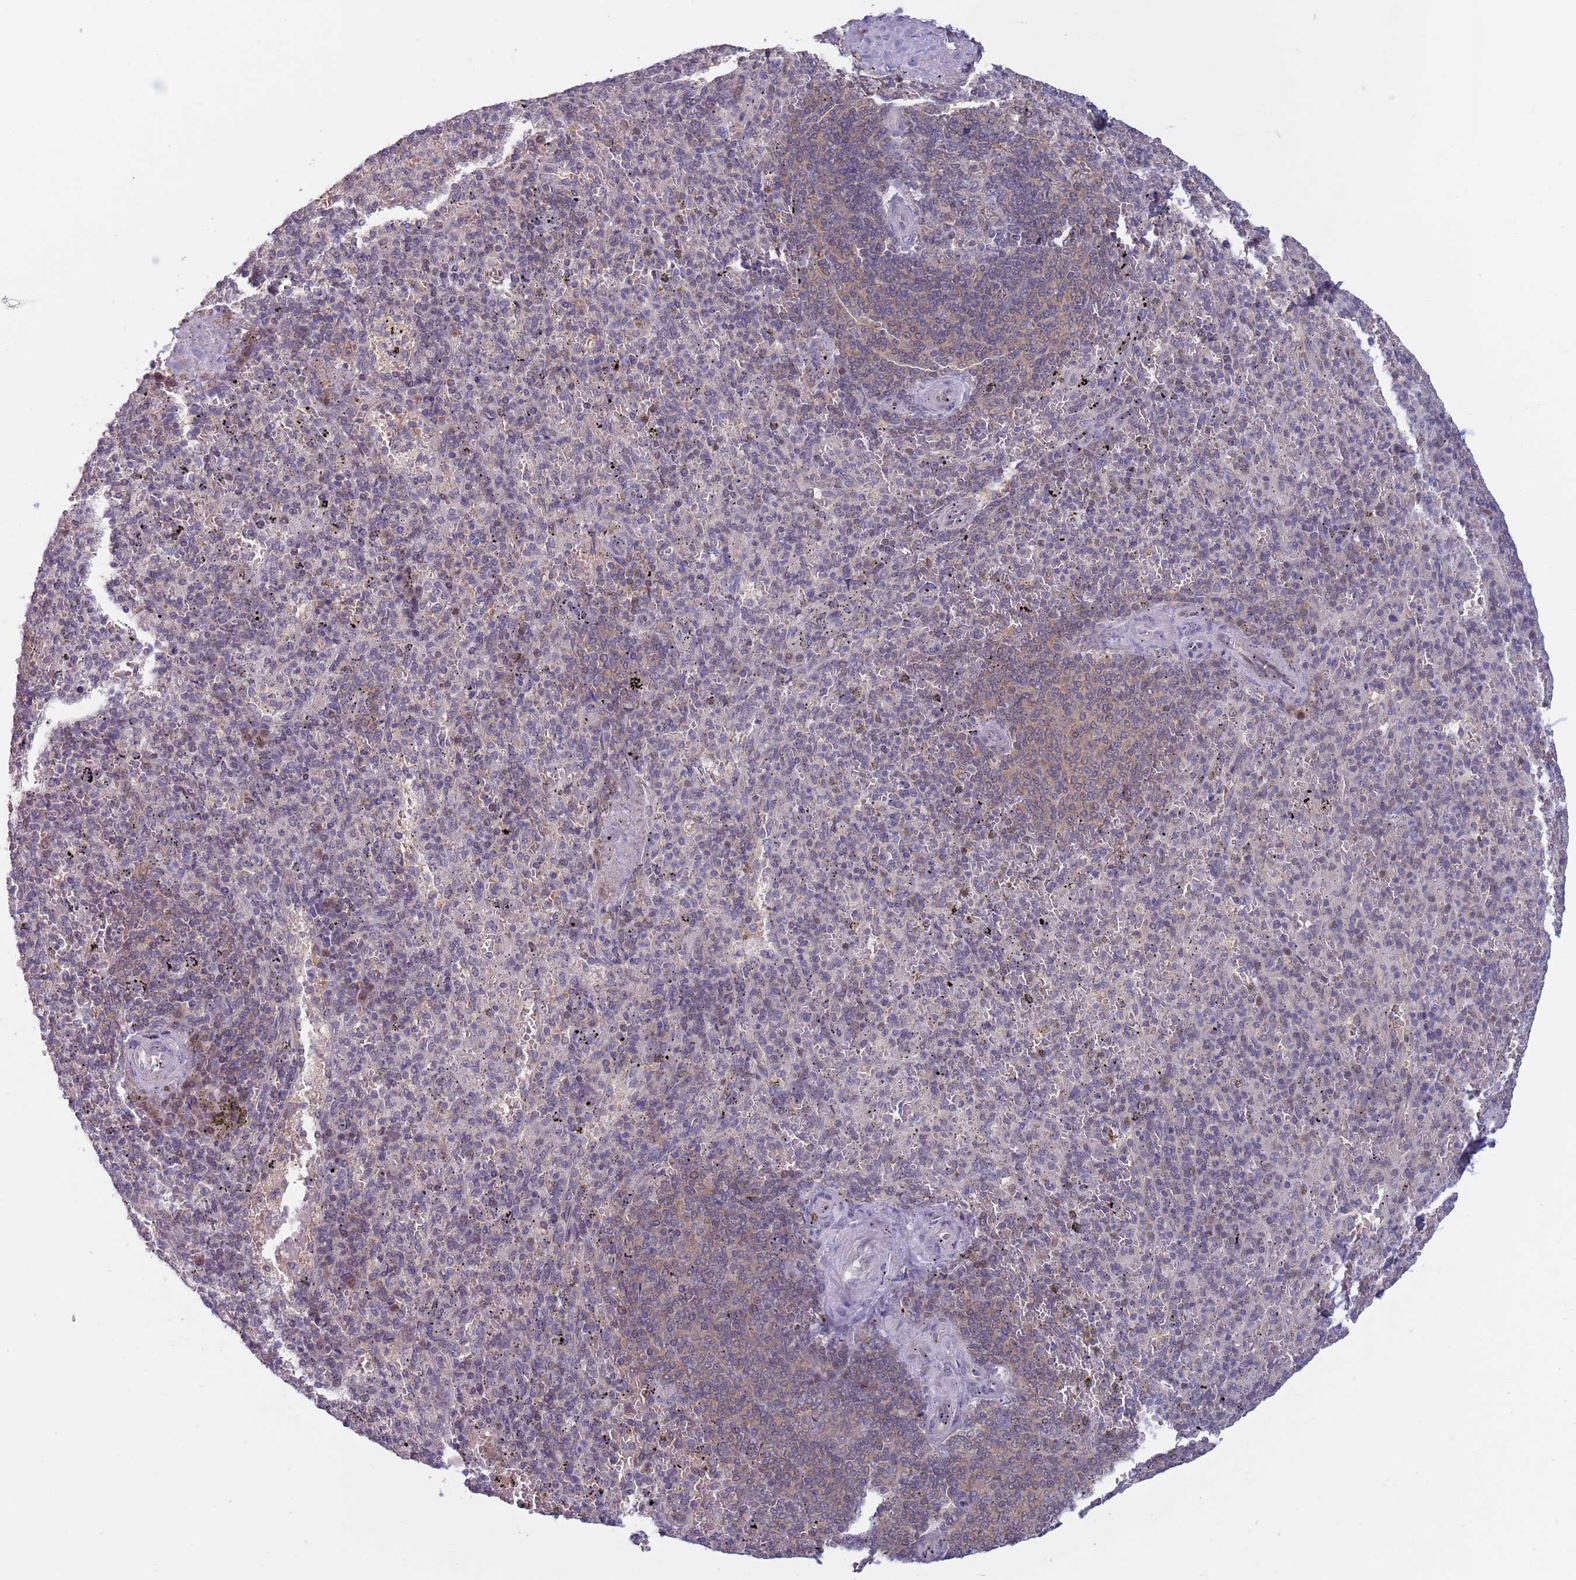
{"staining": {"intensity": "negative", "quantity": "none", "location": "none"}, "tissue": "spleen", "cell_type": "Cells in red pulp", "image_type": "normal", "snomed": [{"axis": "morphology", "description": "Normal tissue, NOS"}, {"axis": "topography", "description": "Spleen"}], "caption": "Cells in red pulp are negative for brown protein staining in benign spleen. (Brightfield microscopy of DAB (3,3'-diaminobenzidine) immunohistochemistry at high magnification).", "gene": "CLNS1A", "patient": {"sex": "male", "age": 82}}